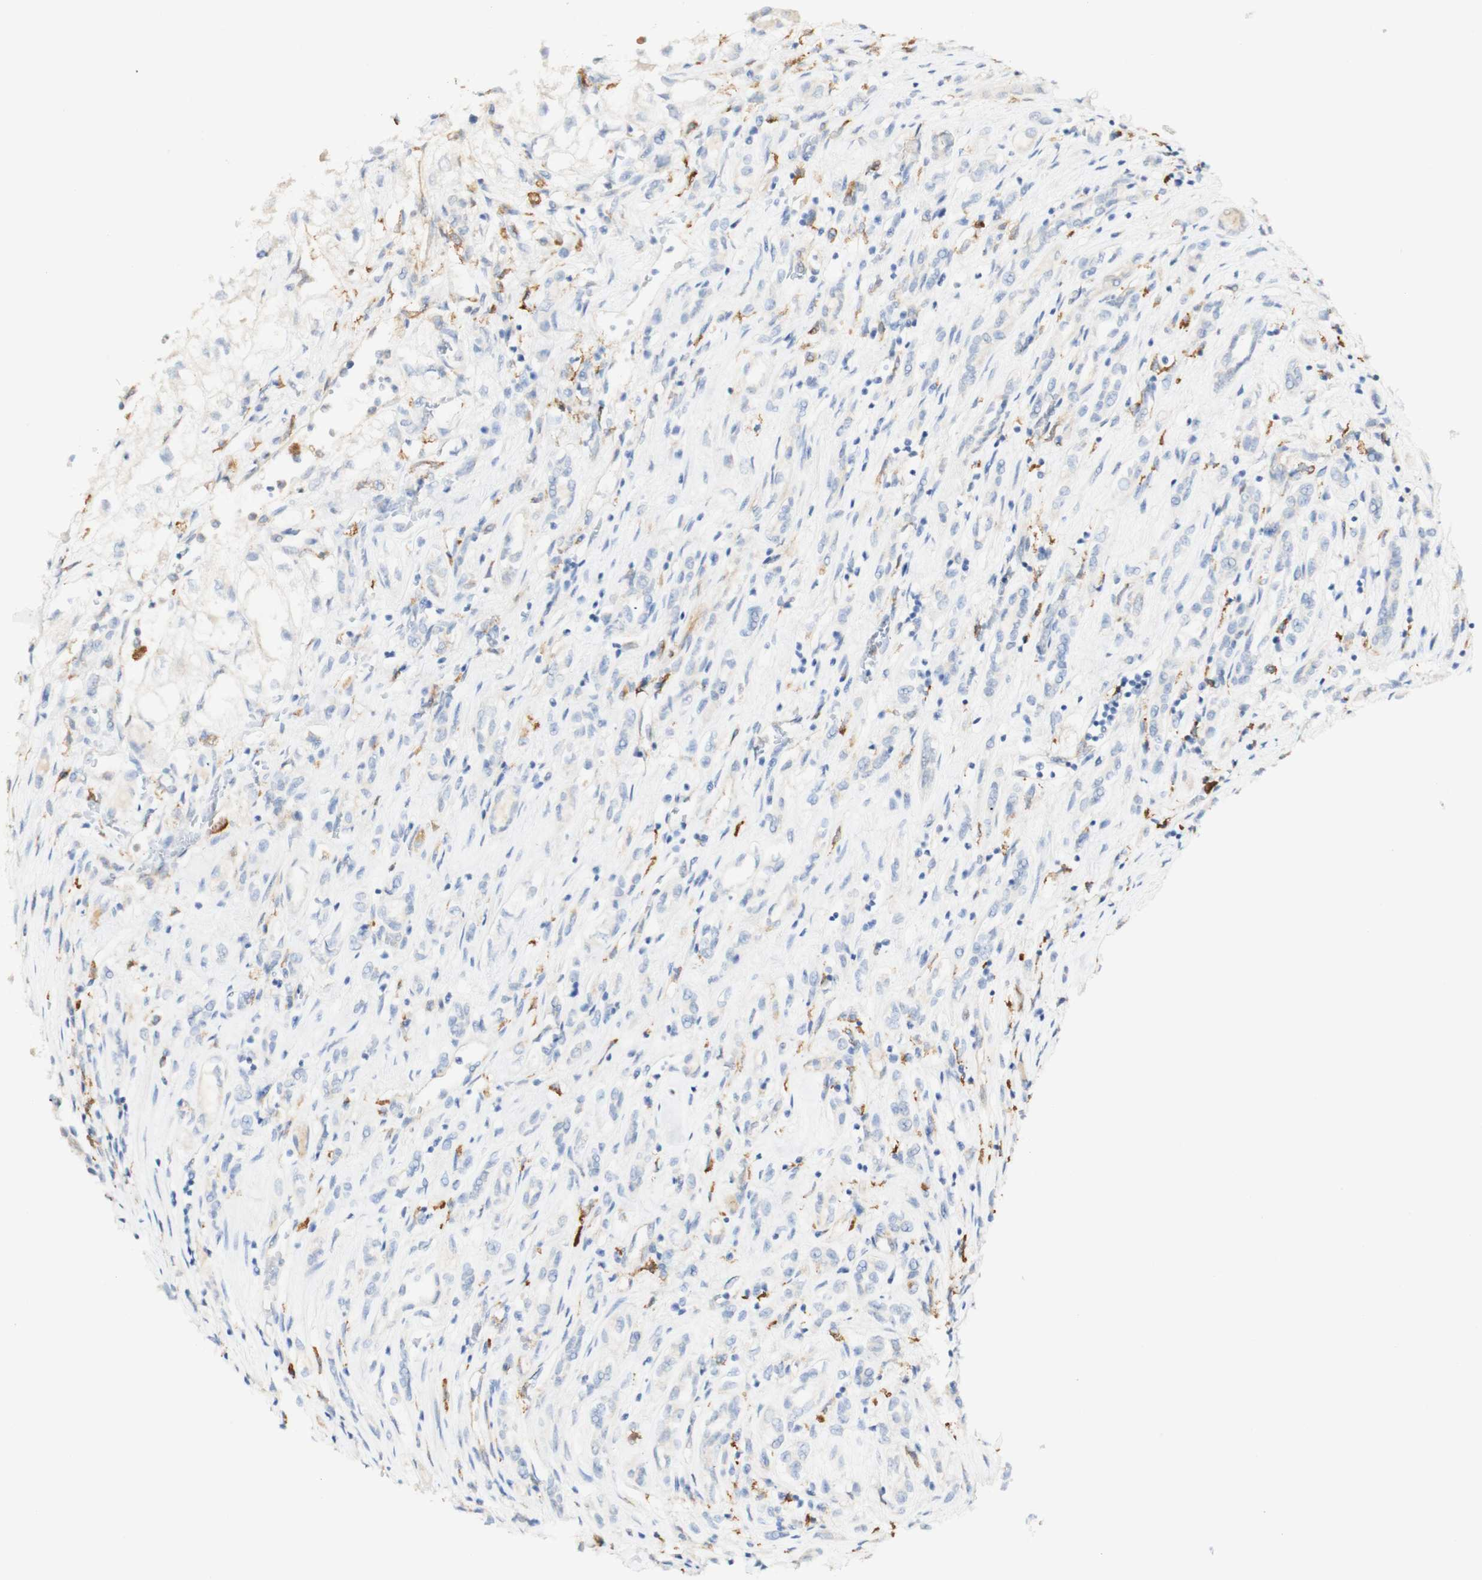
{"staining": {"intensity": "negative", "quantity": "none", "location": "none"}, "tissue": "renal cancer", "cell_type": "Tumor cells", "image_type": "cancer", "snomed": [{"axis": "morphology", "description": "Adenocarcinoma, NOS"}, {"axis": "topography", "description": "Kidney"}], "caption": "DAB immunohistochemical staining of adenocarcinoma (renal) exhibits no significant staining in tumor cells. Brightfield microscopy of immunohistochemistry stained with DAB (3,3'-diaminobenzidine) (brown) and hematoxylin (blue), captured at high magnification.", "gene": "FCGRT", "patient": {"sex": "female", "age": 70}}